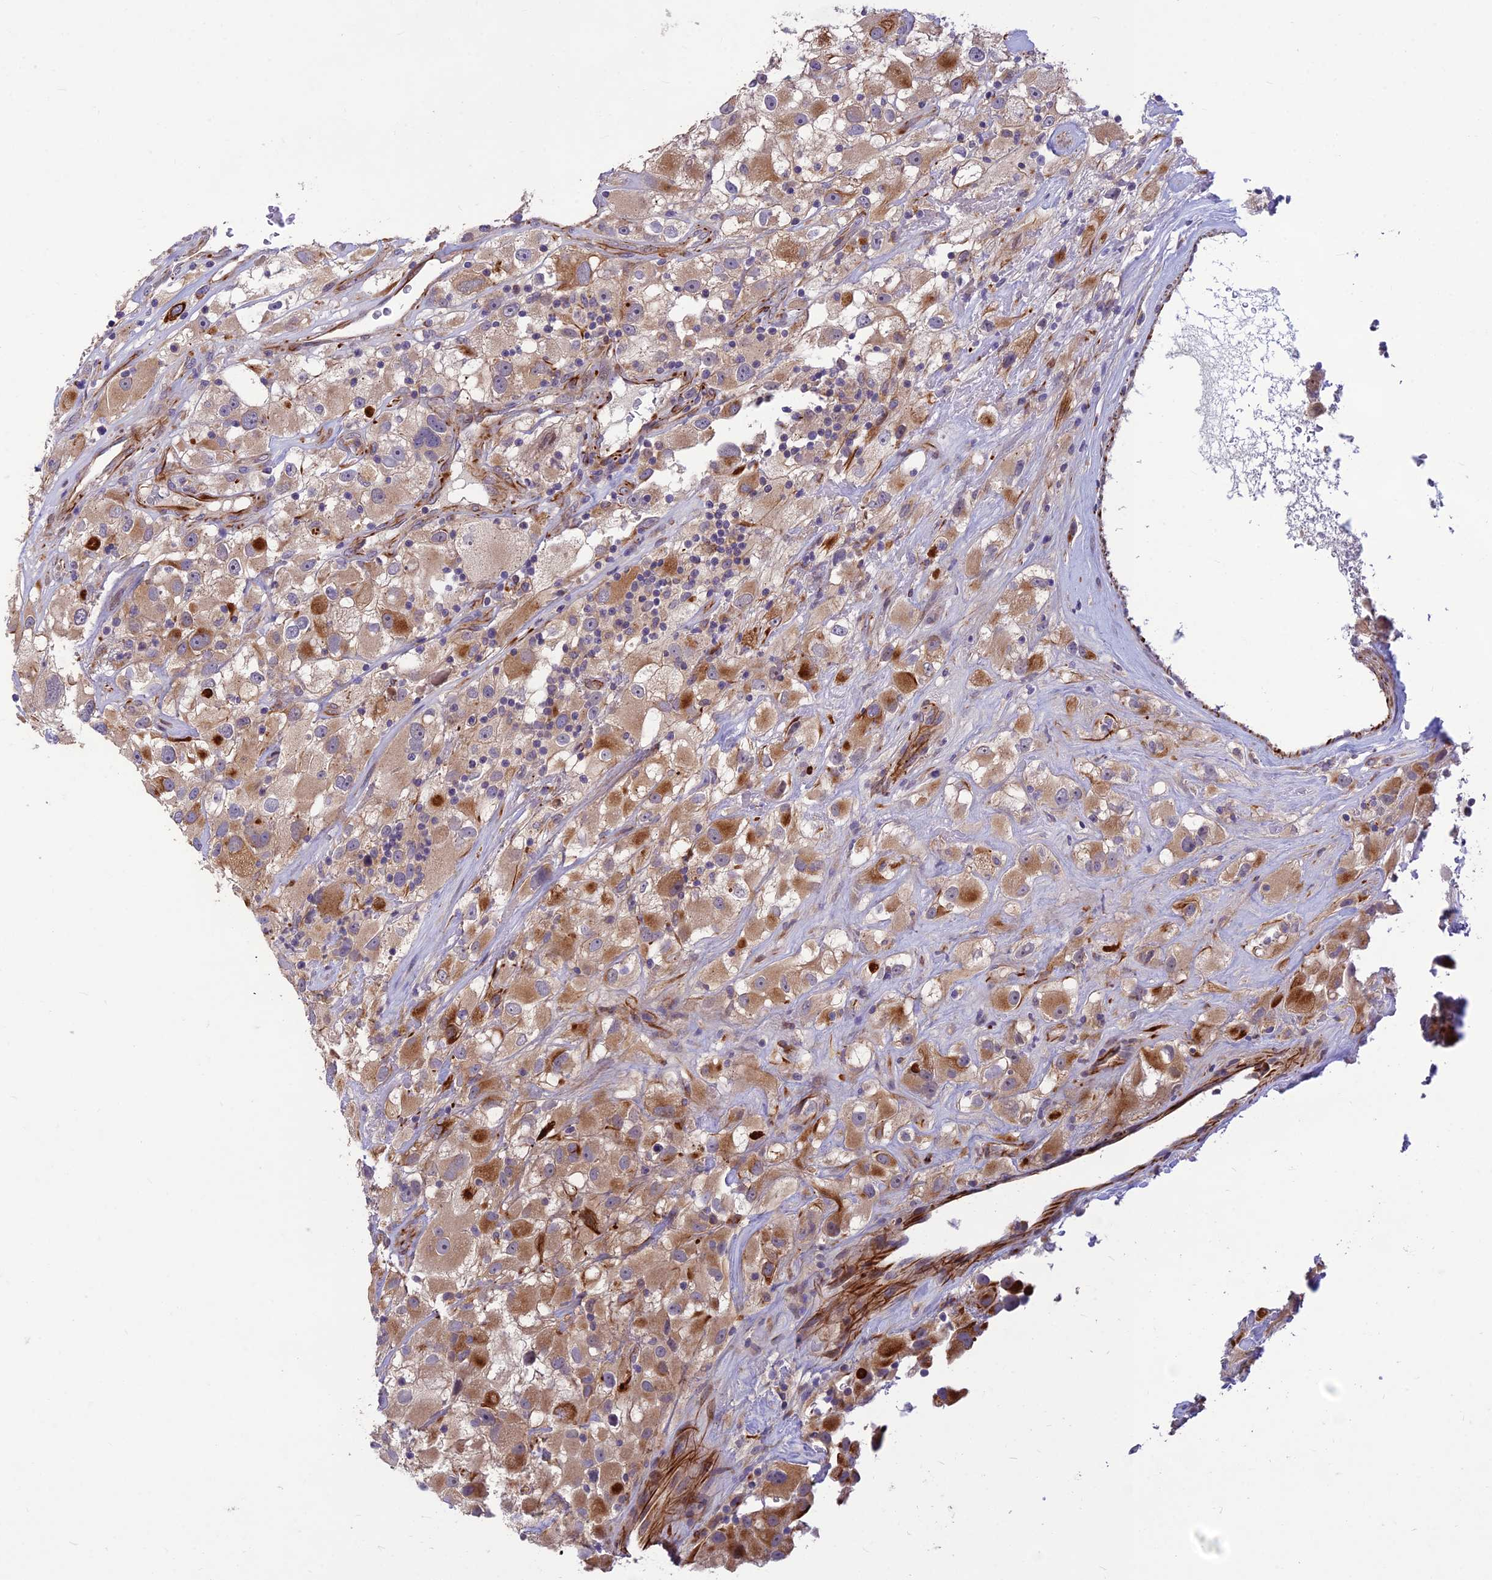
{"staining": {"intensity": "moderate", "quantity": "25%-75%", "location": "cytoplasmic/membranous"}, "tissue": "renal cancer", "cell_type": "Tumor cells", "image_type": "cancer", "snomed": [{"axis": "morphology", "description": "Adenocarcinoma, NOS"}, {"axis": "topography", "description": "Kidney"}], "caption": "Protein expression analysis of renal cancer demonstrates moderate cytoplasmic/membranous positivity in about 25%-75% of tumor cells.", "gene": "ST8SIA5", "patient": {"sex": "female", "age": 52}}